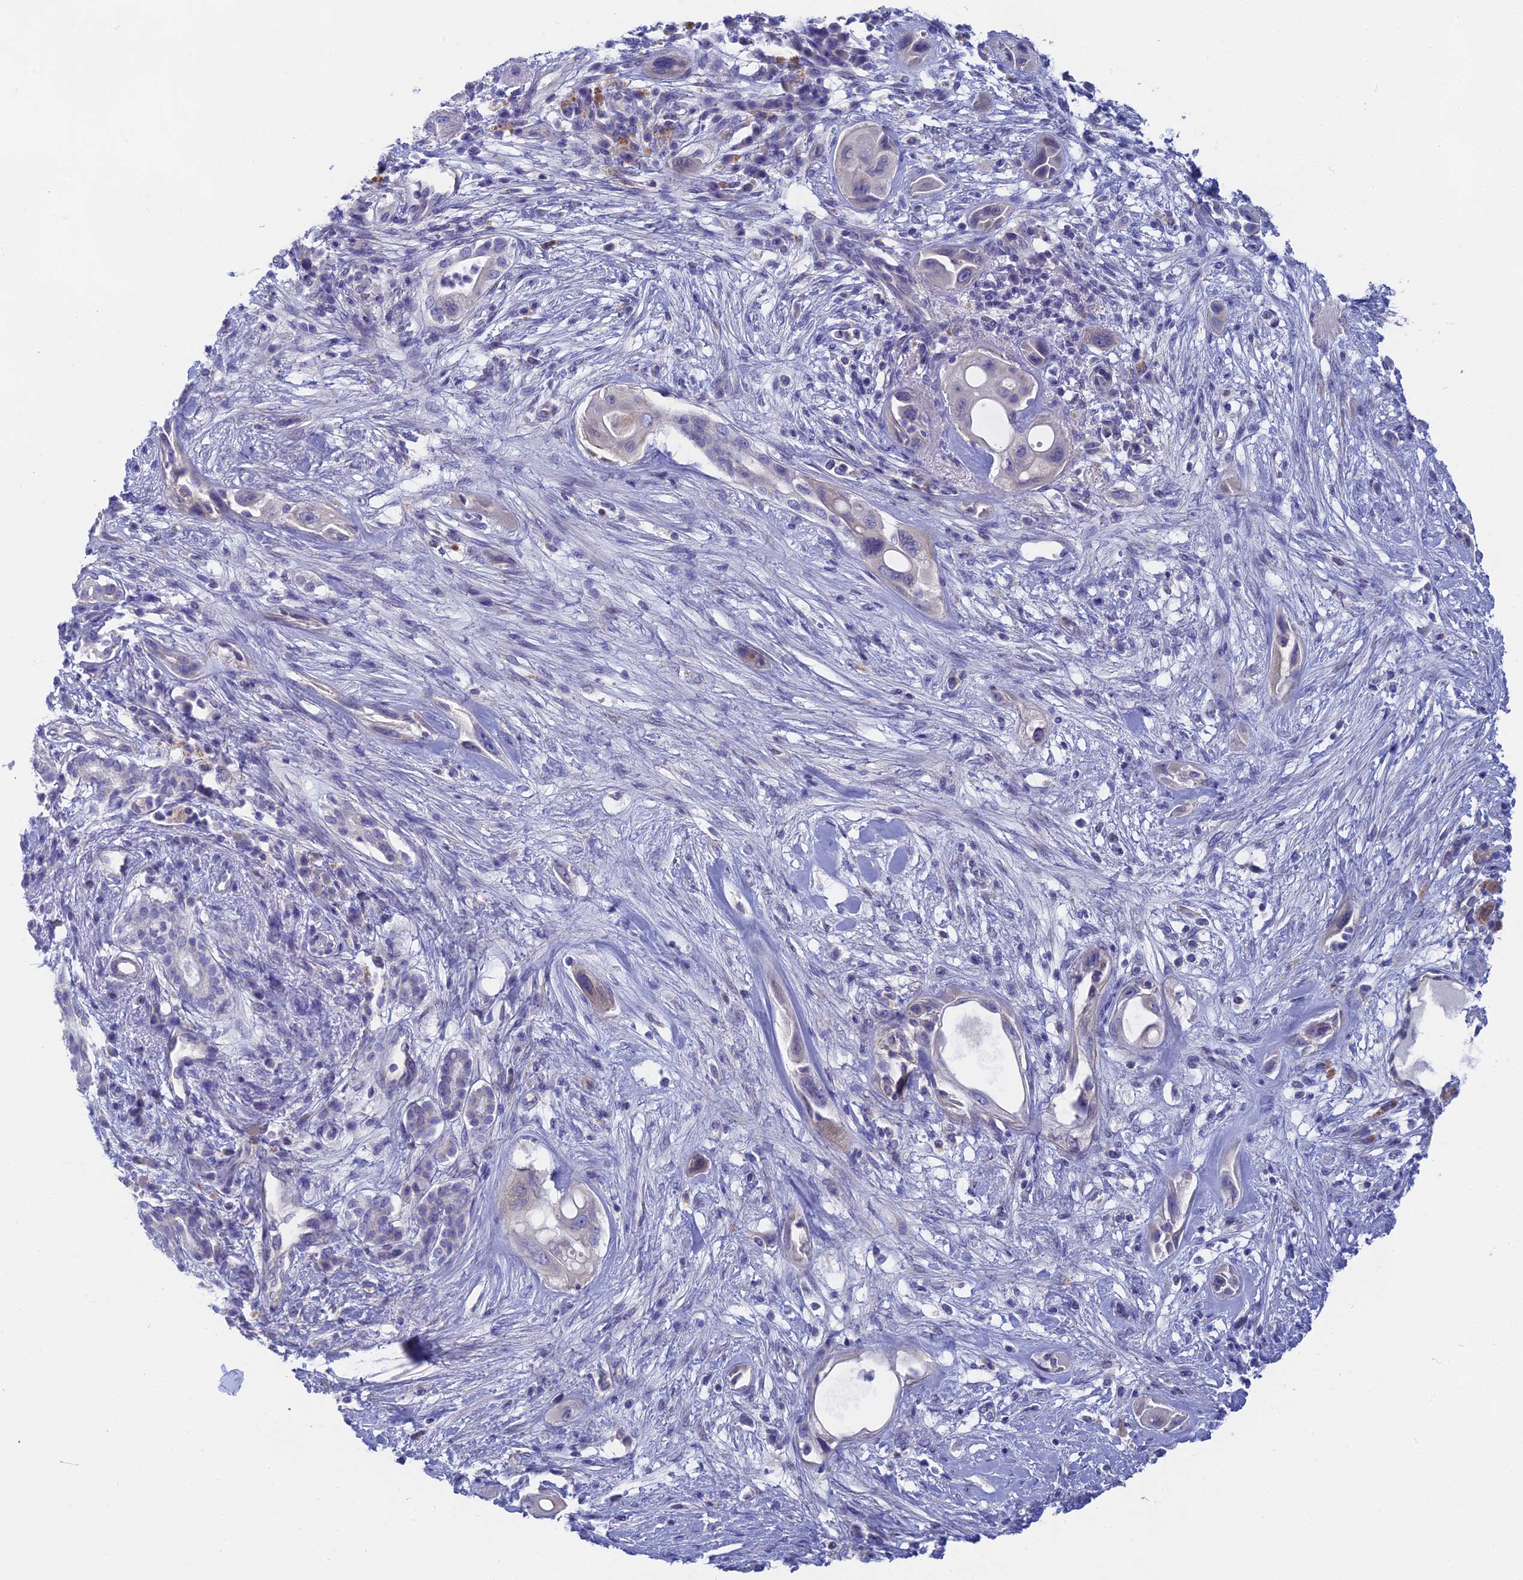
{"staining": {"intensity": "negative", "quantity": "none", "location": "none"}, "tissue": "pancreatic cancer", "cell_type": "Tumor cells", "image_type": "cancer", "snomed": [{"axis": "morphology", "description": "Adenocarcinoma, NOS"}, {"axis": "topography", "description": "Pancreas"}], "caption": "Pancreatic cancer (adenocarcinoma) was stained to show a protein in brown. There is no significant expression in tumor cells.", "gene": "GLB1L", "patient": {"sex": "male", "age": 68}}